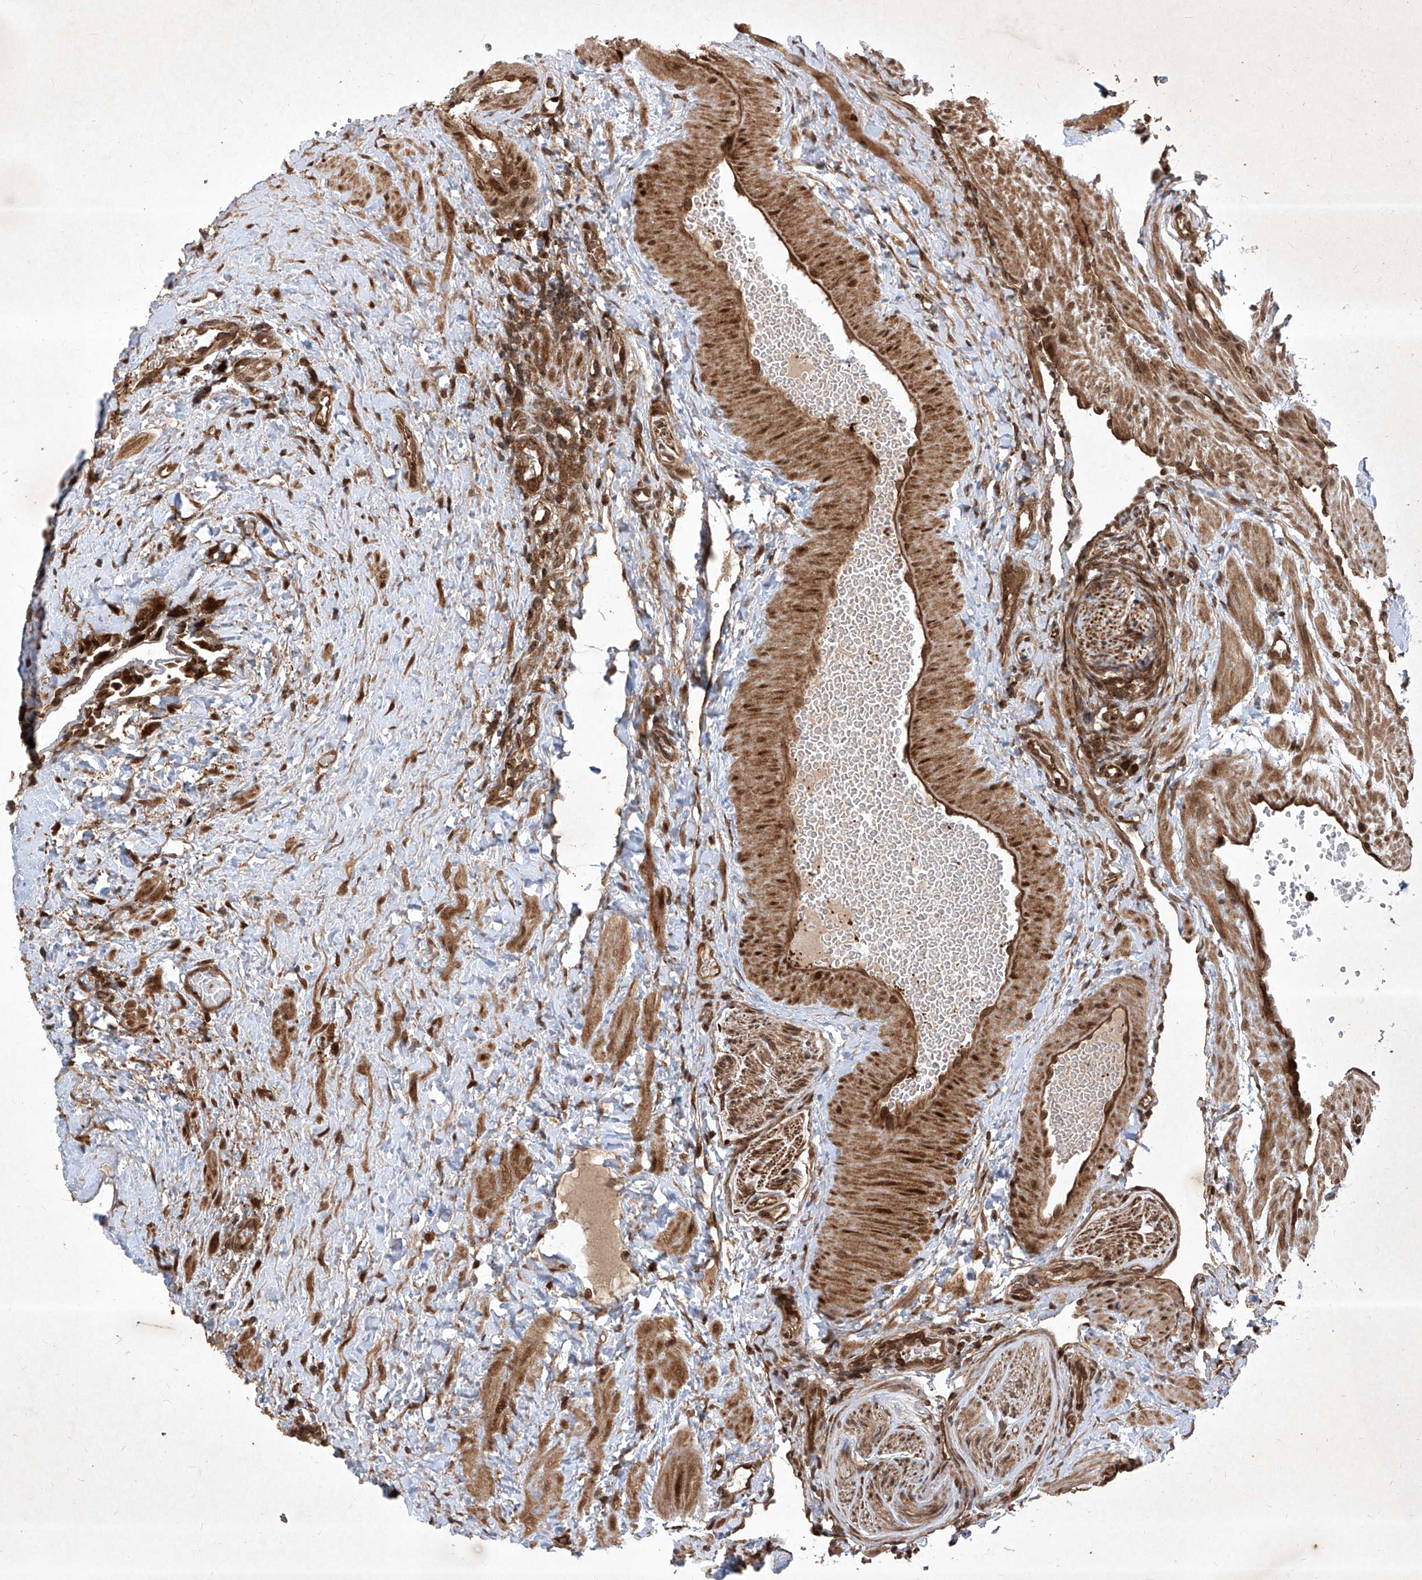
{"staining": {"intensity": "strong", "quantity": ">75%", "location": "cytoplasmic/membranous,nuclear"}, "tissue": "ovary", "cell_type": "Follicle cells", "image_type": "normal", "snomed": [{"axis": "morphology", "description": "Normal tissue, NOS"}, {"axis": "morphology", "description": "Cyst, NOS"}, {"axis": "topography", "description": "Ovary"}], "caption": "This micrograph exhibits immunohistochemistry staining of unremarkable ovary, with high strong cytoplasmic/membranous,nuclear positivity in approximately >75% of follicle cells.", "gene": "MAGED2", "patient": {"sex": "female", "age": 33}}